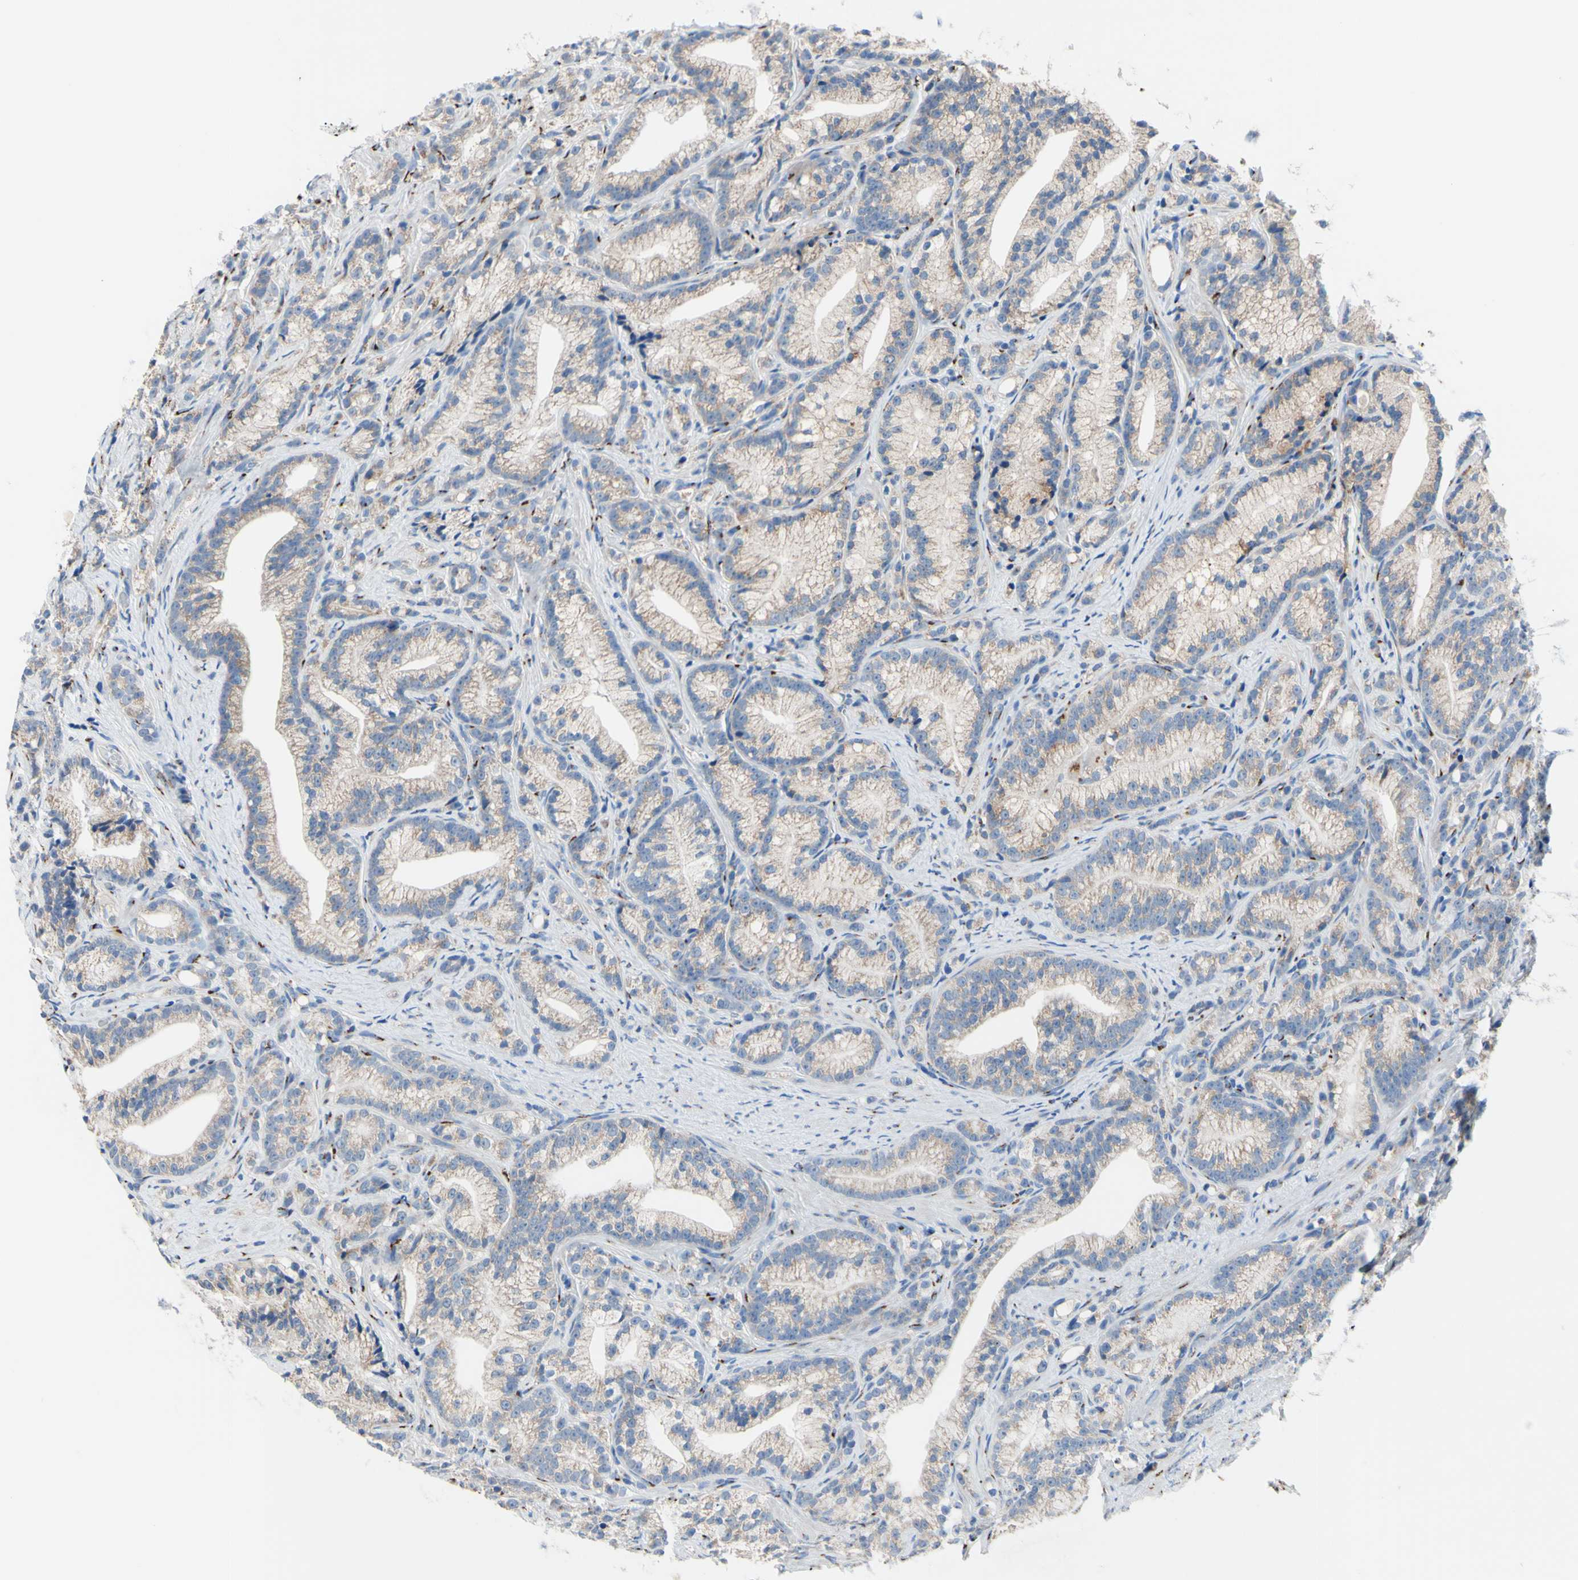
{"staining": {"intensity": "weak", "quantity": "<25%", "location": "cytoplasmic/membranous"}, "tissue": "prostate cancer", "cell_type": "Tumor cells", "image_type": "cancer", "snomed": [{"axis": "morphology", "description": "Adenocarcinoma, Low grade"}, {"axis": "topography", "description": "Prostate"}], "caption": "Prostate cancer was stained to show a protein in brown. There is no significant expression in tumor cells.", "gene": "GALNT2", "patient": {"sex": "male", "age": 89}}